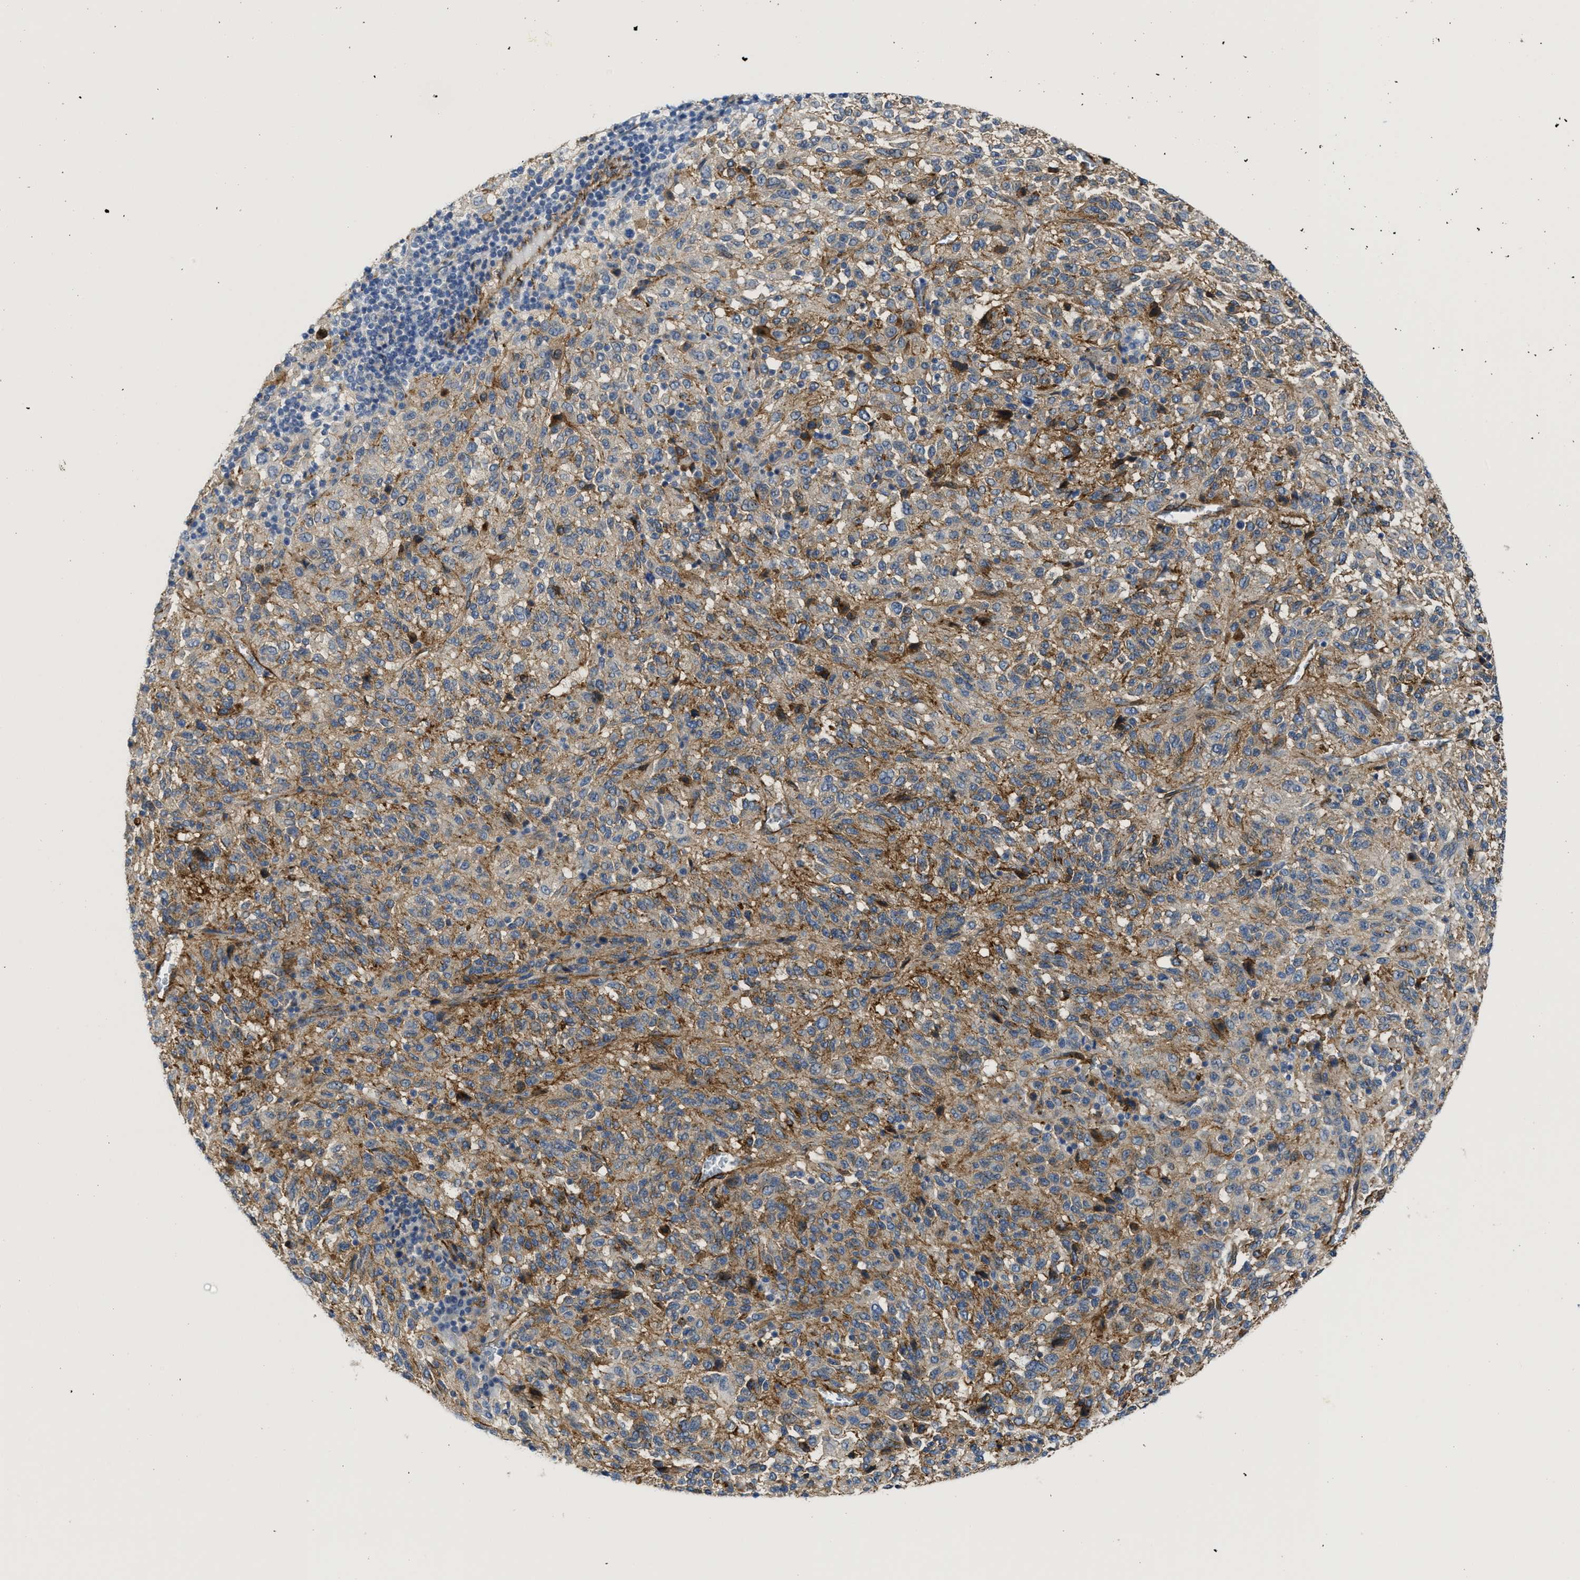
{"staining": {"intensity": "moderate", "quantity": ">75%", "location": "cytoplasmic/membranous"}, "tissue": "melanoma", "cell_type": "Tumor cells", "image_type": "cancer", "snomed": [{"axis": "morphology", "description": "Malignant melanoma, Metastatic site"}, {"axis": "topography", "description": "Lung"}], "caption": "Tumor cells demonstrate medium levels of moderate cytoplasmic/membranous expression in about >75% of cells in human malignant melanoma (metastatic site).", "gene": "NAB1", "patient": {"sex": "male", "age": 64}}